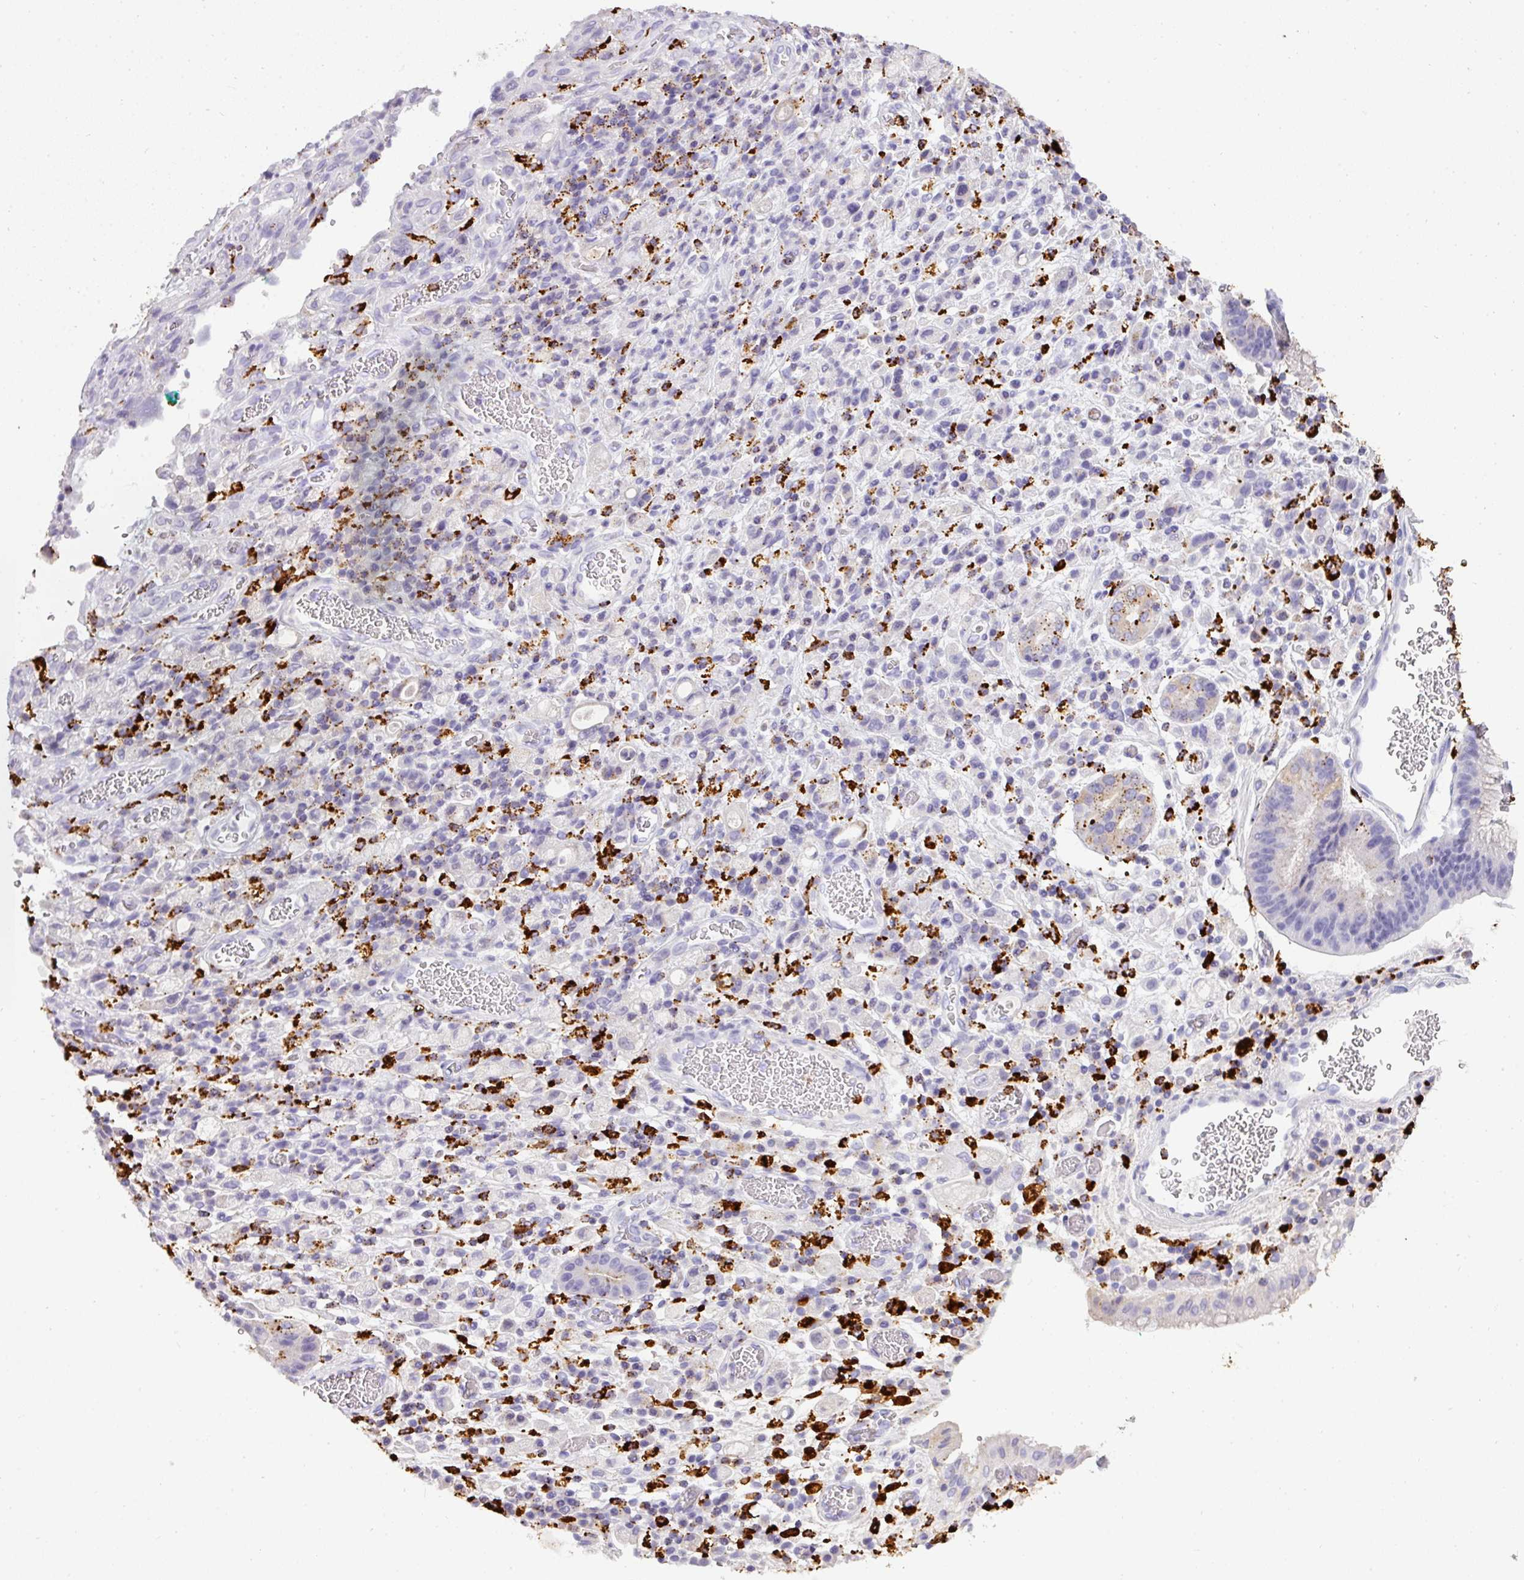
{"staining": {"intensity": "negative", "quantity": "none", "location": "none"}, "tissue": "stomach cancer", "cell_type": "Tumor cells", "image_type": "cancer", "snomed": [{"axis": "morphology", "description": "Adenocarcinoma, NOS"}, {"axis": "topography", "description": "Stomach"}], "caption": "The micrograph displays no staining of tumor cells in stomach adenocarcinoma. (DAB (3,3'-diaminobenzidine) immunohistochemistry (IHC) with hematoxylin counter stain).", "gene": "MMACHC", "patient": {"sex": "male", "age": 77}}